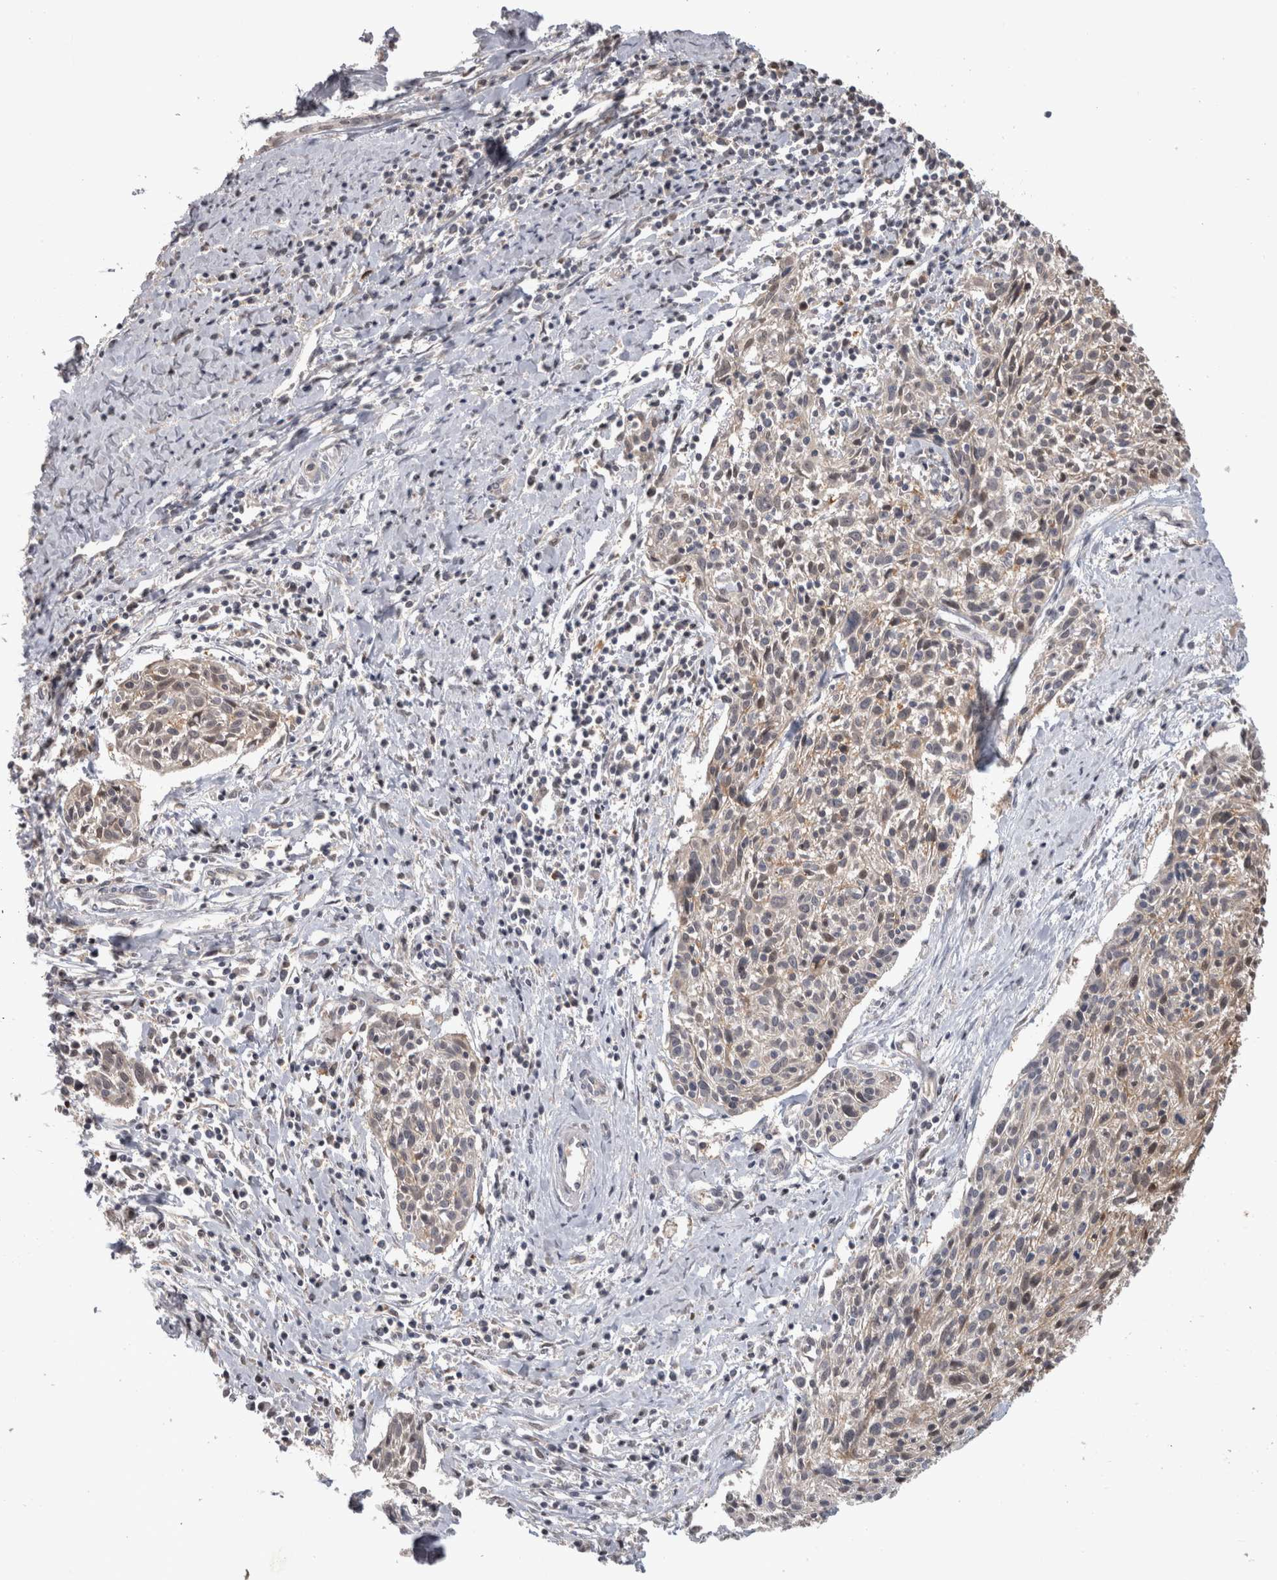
{"staining": {"intensity": "weak", "quantity": "<25%", "location": "cytoplasmic/membranous"}, "tissue": "cervical cancer", "cell_type": "Tumor cells", "image_type": "cancer", "snomed": [{"axis": "morphology", "description": "Squamous cell carcinoma, NOS"}, {"axis": "topography", "description": "Cervix"}], "caption": "The histopathology image exhibits no significant positivity in tumor cells of cervical cancer (squamous cell carcinoma).", "gene": "USH1G", "patient": {"sex": "female", "age": 51}}